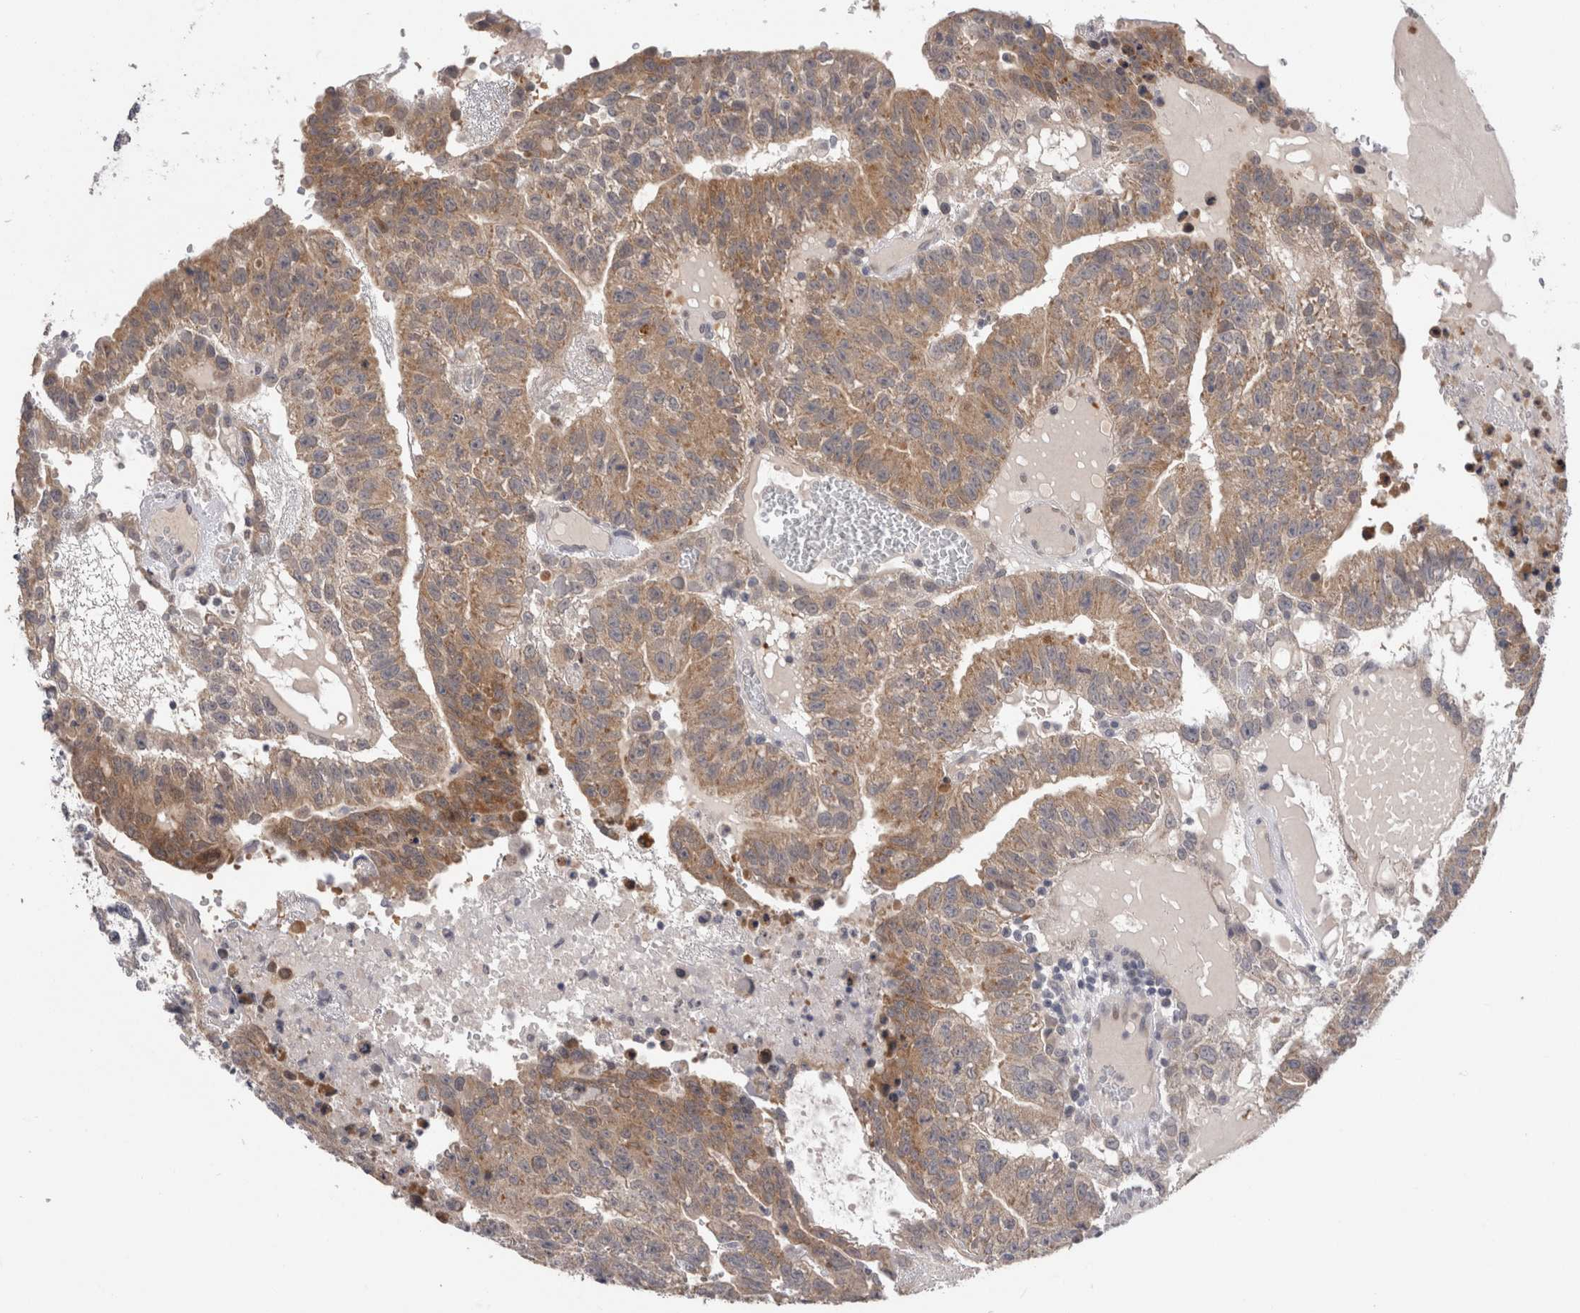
{"staining": {"intensity": "moderate", "quantity": ">75%", "location": "cytoplasmic/membranous"}, "tissue": "testis cancer", "cell_type": "Tumor cells", "image_type": "cancer", "snomed": [{"axis": "morphology", "description": "Seminoma, NOS"}, {"axis": "morphology", "description": "Carcinoma, Embryonal, NOS"}, {"axis": "topography", "description": "Testis"}], "caption": "Testis seminoma stained for a protein (brown) shows moderate cytoplasmic/membranous positive staining in approximately >75% of tumor cells.", "gene": "CRYBG1", "patient": {"sex": "male", "age": 52}}